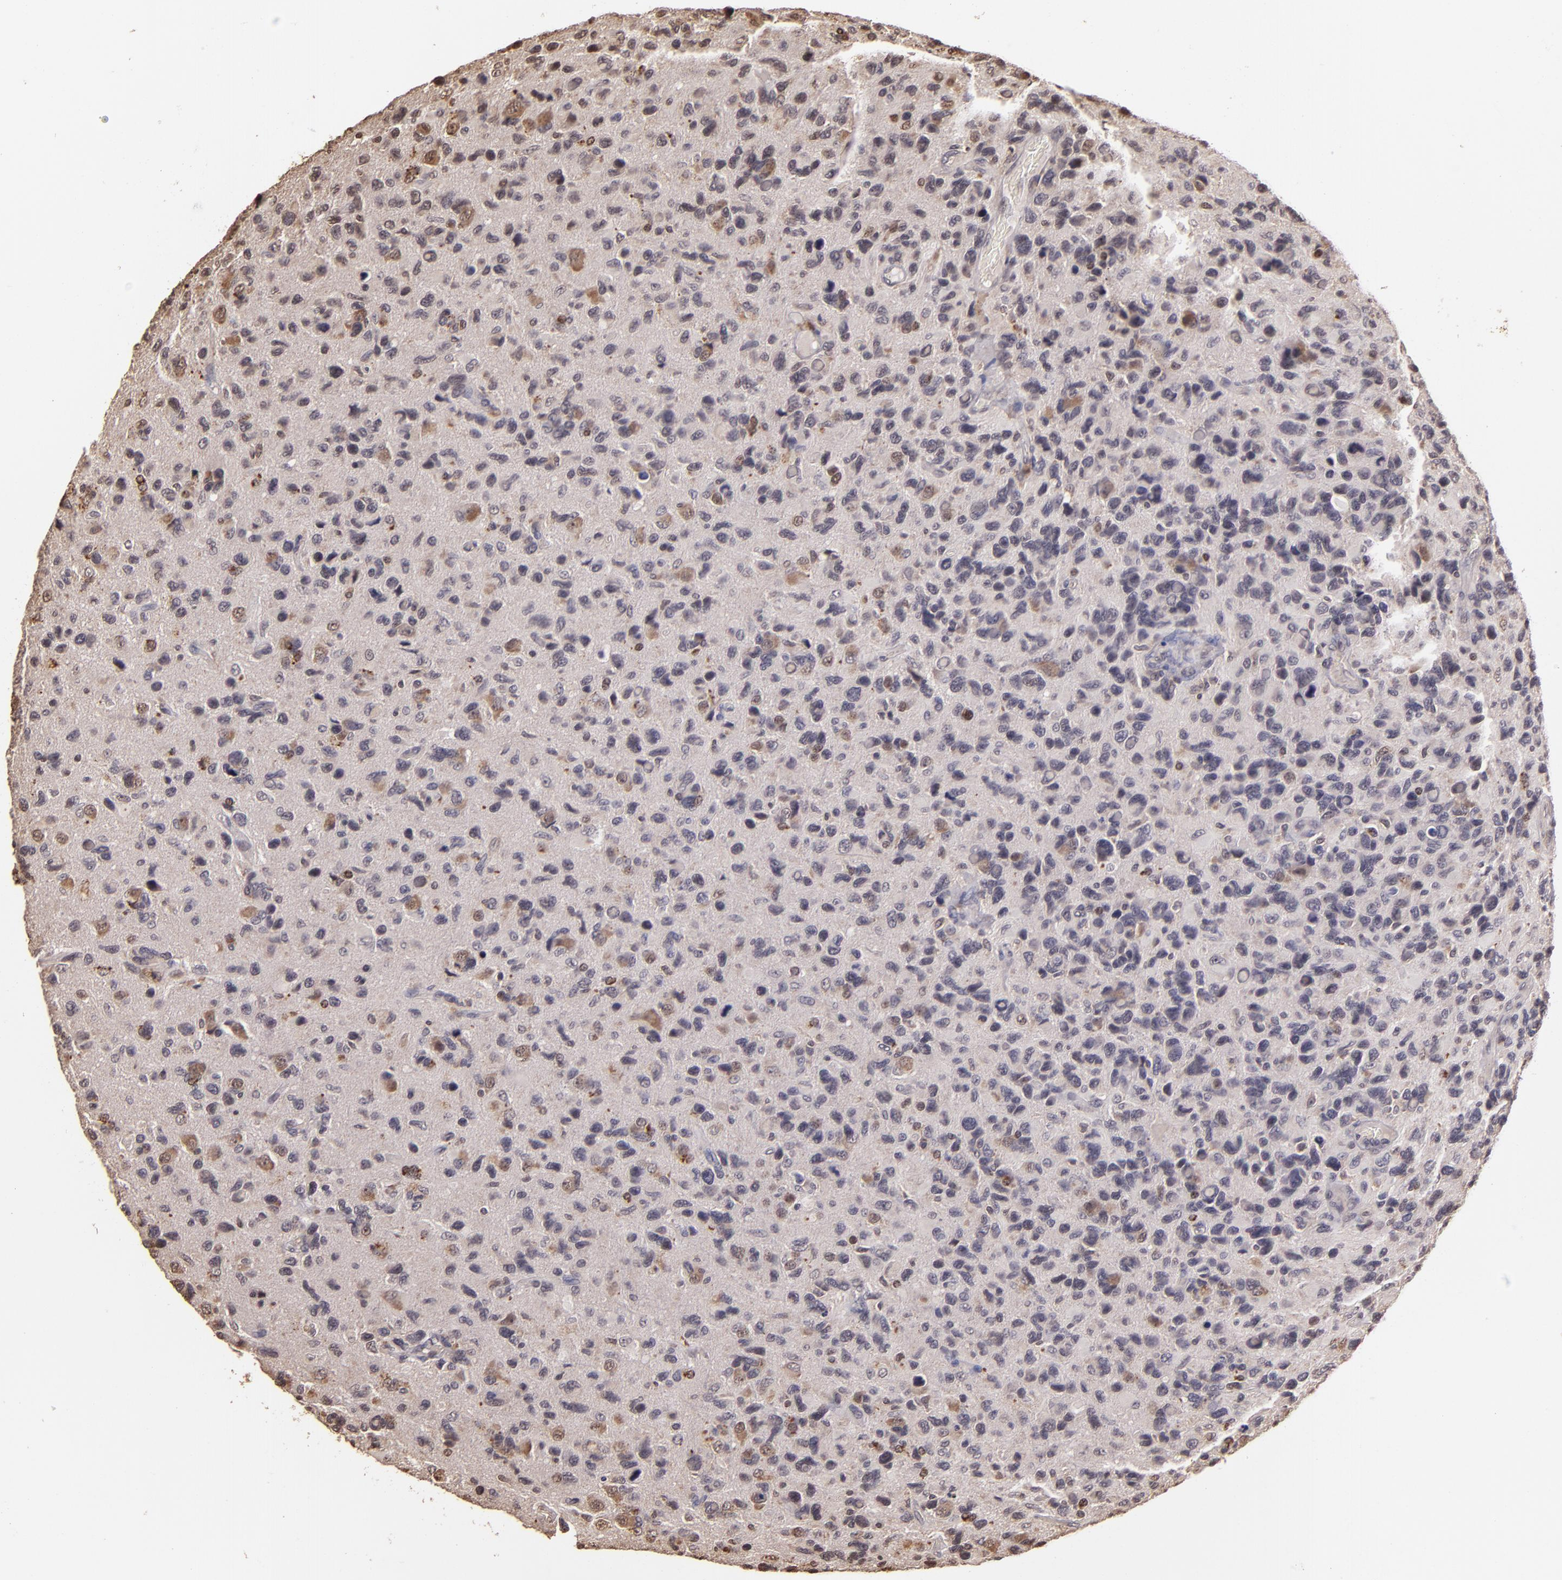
{"staining": {"intensity": "negative", "quantity": "none", "location": "none"}, "tissue": "glioma", "cell_type": "Tumor cells", "image_type": "cancer", "snomed": [{"axis": "morphology", "description": "Glioma, malignant, High grade"}, {"axis": "topography", "description": "Brain"}], "caption": "Immunohistochemistry histopathology image of human high-grade glioma (malignant) stained for a protein (brown), which exhibits no staining in tumor cells.", "gene": "ARPC2", "patient": {"sex": "male", "age": 77}}